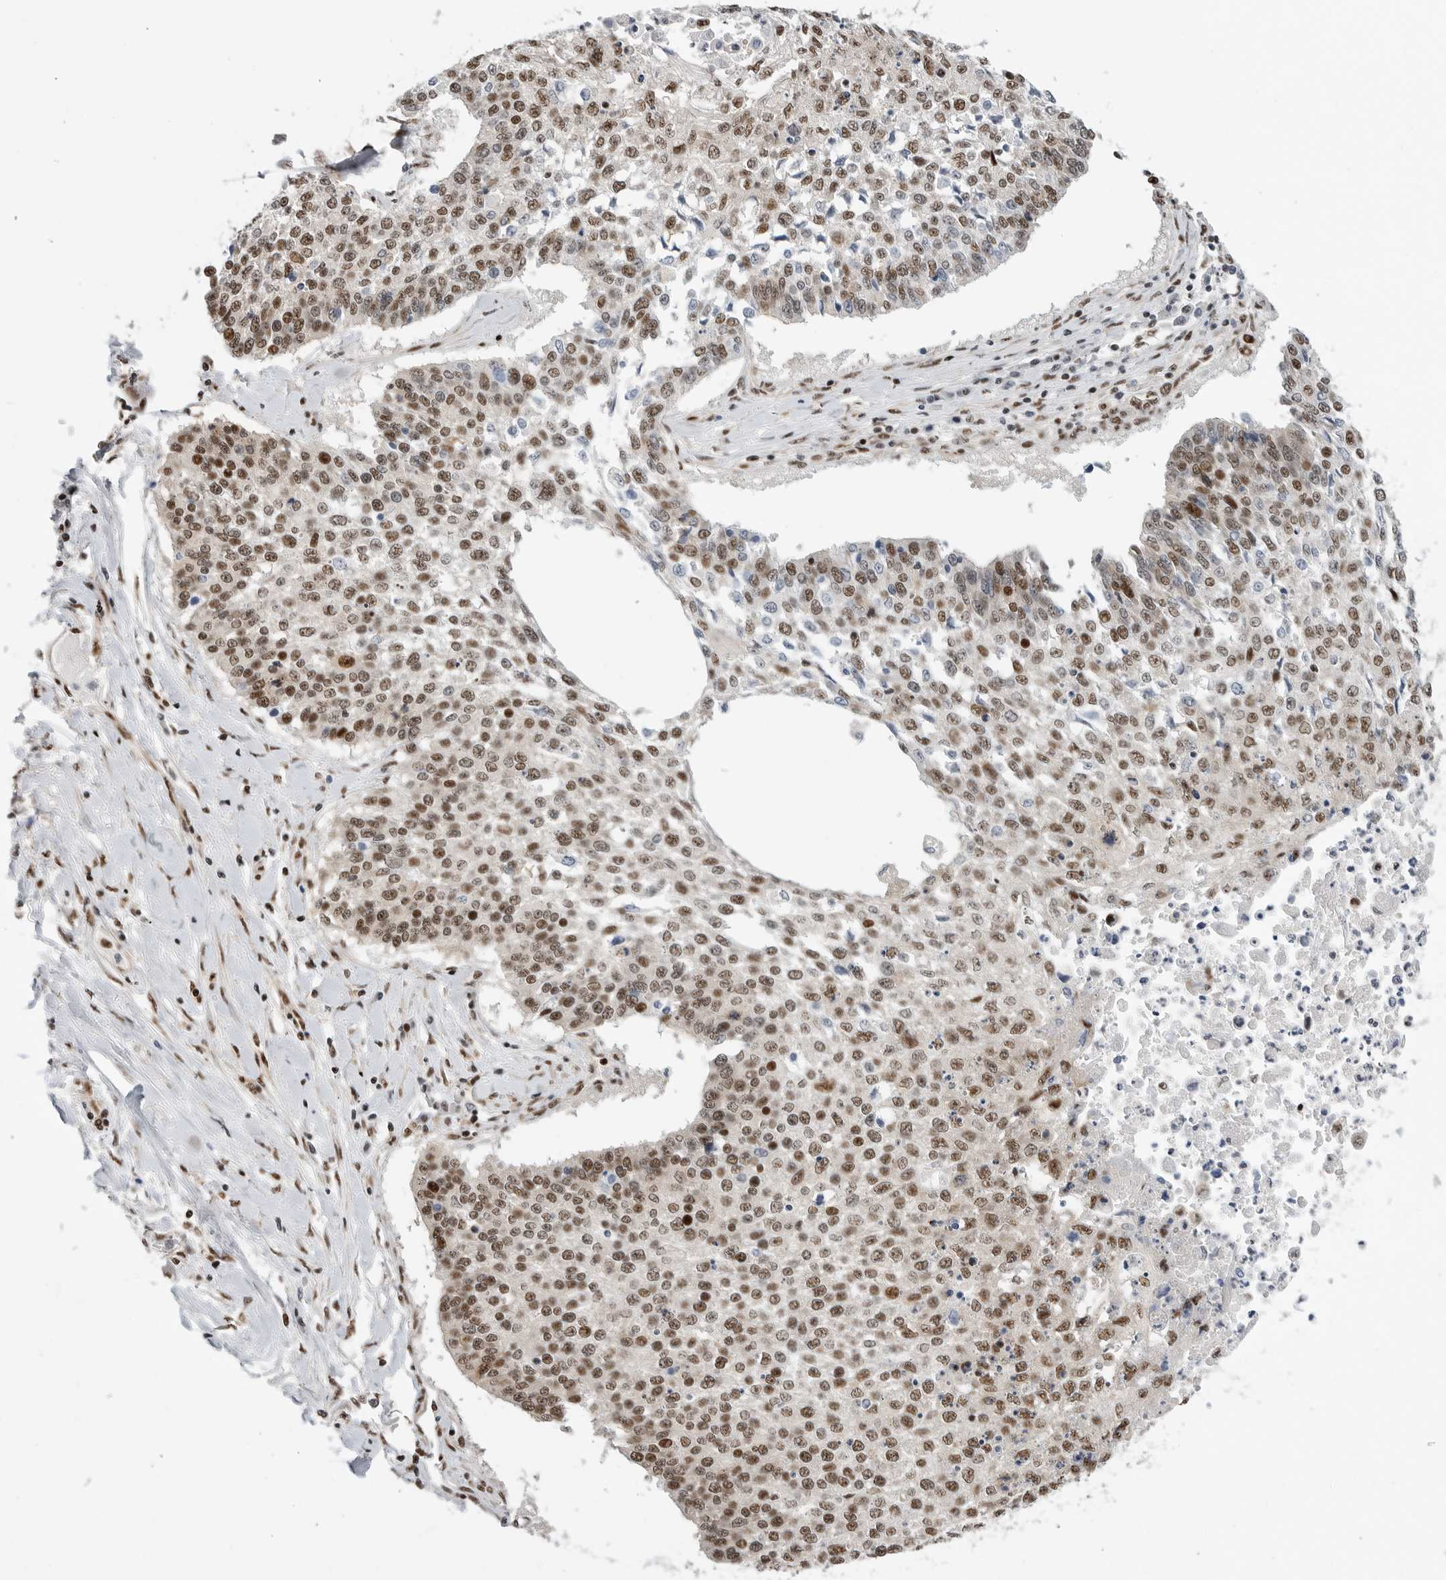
{"staining": {"intensity": "strong", "quantity": "25%-75%", "location": "nuclear"}, "tissue": "lung cancer", "cell_type": "Tumor cells", "image_type": "cancer", "snomed": [{"axis": "morphology", "description": "Normal tissue, NOS"}, {"axis": "morphology", "description": "Squamous cell carcinoma, NOS"}, {"axis": "topography", "description": "Cartilage tissue"}, {"axis": "topography", "description": "Bronchus"}, {"axis": "topography", "description": "Lung"}, {"axis": "topography", "description": "Peripheral nerve tissue"}], "caption": "This is an image of immunohistochemistry staining of squamous cell carcinoma (lung), which shows strong positivity in the nuclear of tumor cells.", "gene": "GPATCH2", "patient": {"sex": "female", "age": 49}}